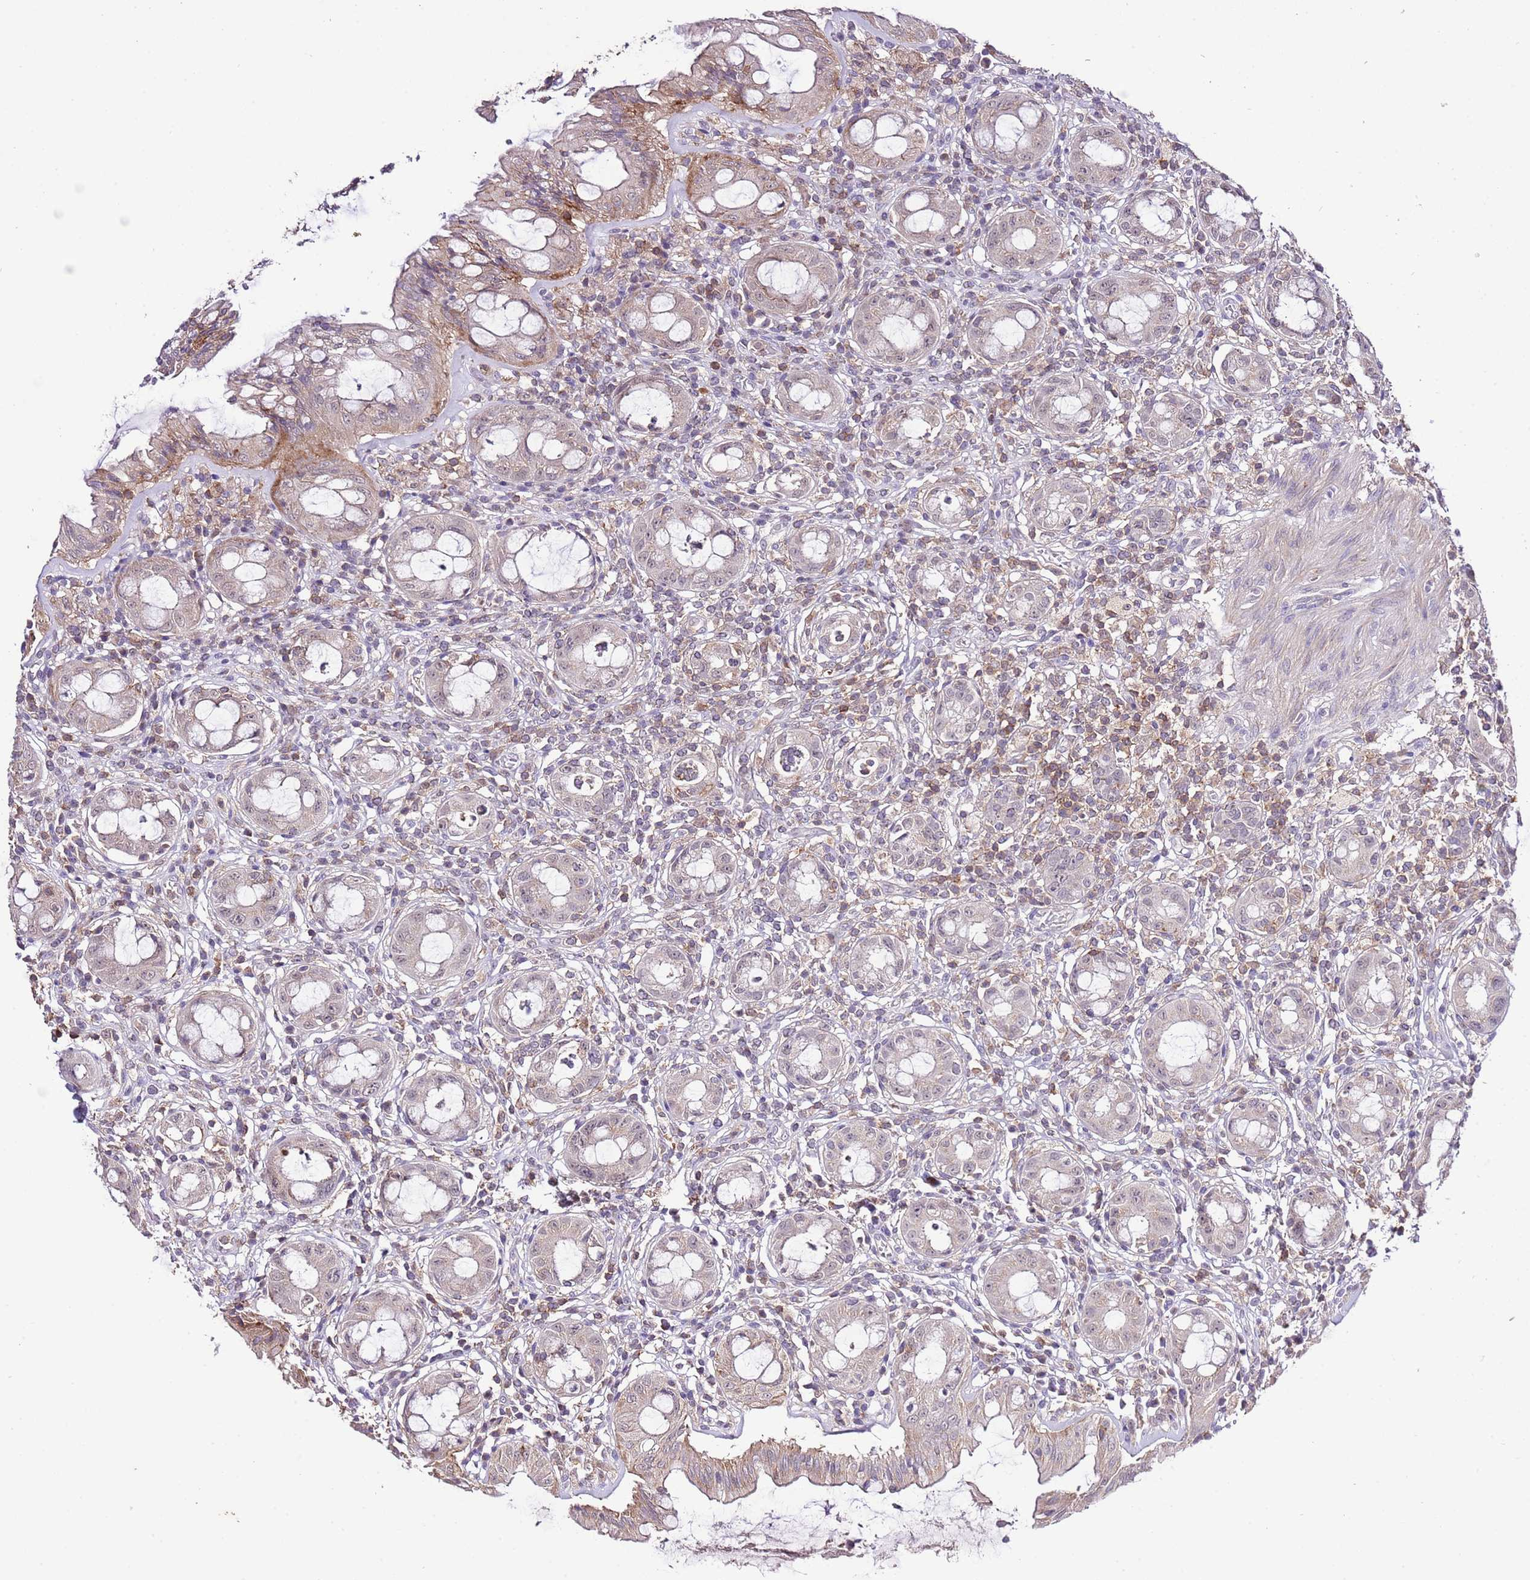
{"staining": {"intensity": "weak", "quantity": "25%-75%", "location": "cytoplasmic/membranous"}, "tissue": "rectum", "cell_type": "Glandular cells", "image_type": "normal", "snomed": [{"axis": "morphology", "description": "Normal tissue, NOS"}, {"axis": "topography", "description": "Rectum"}], "caption": "Immunohistochemistry histopathology image of normal rectum stained for a protein (brown), which shows low levels of weak cytoplasmic/membranous expression in about 25%-75% of glandular cells.", "gene": "EFHD1", "patient": {"sex": "female", "age": 57}}